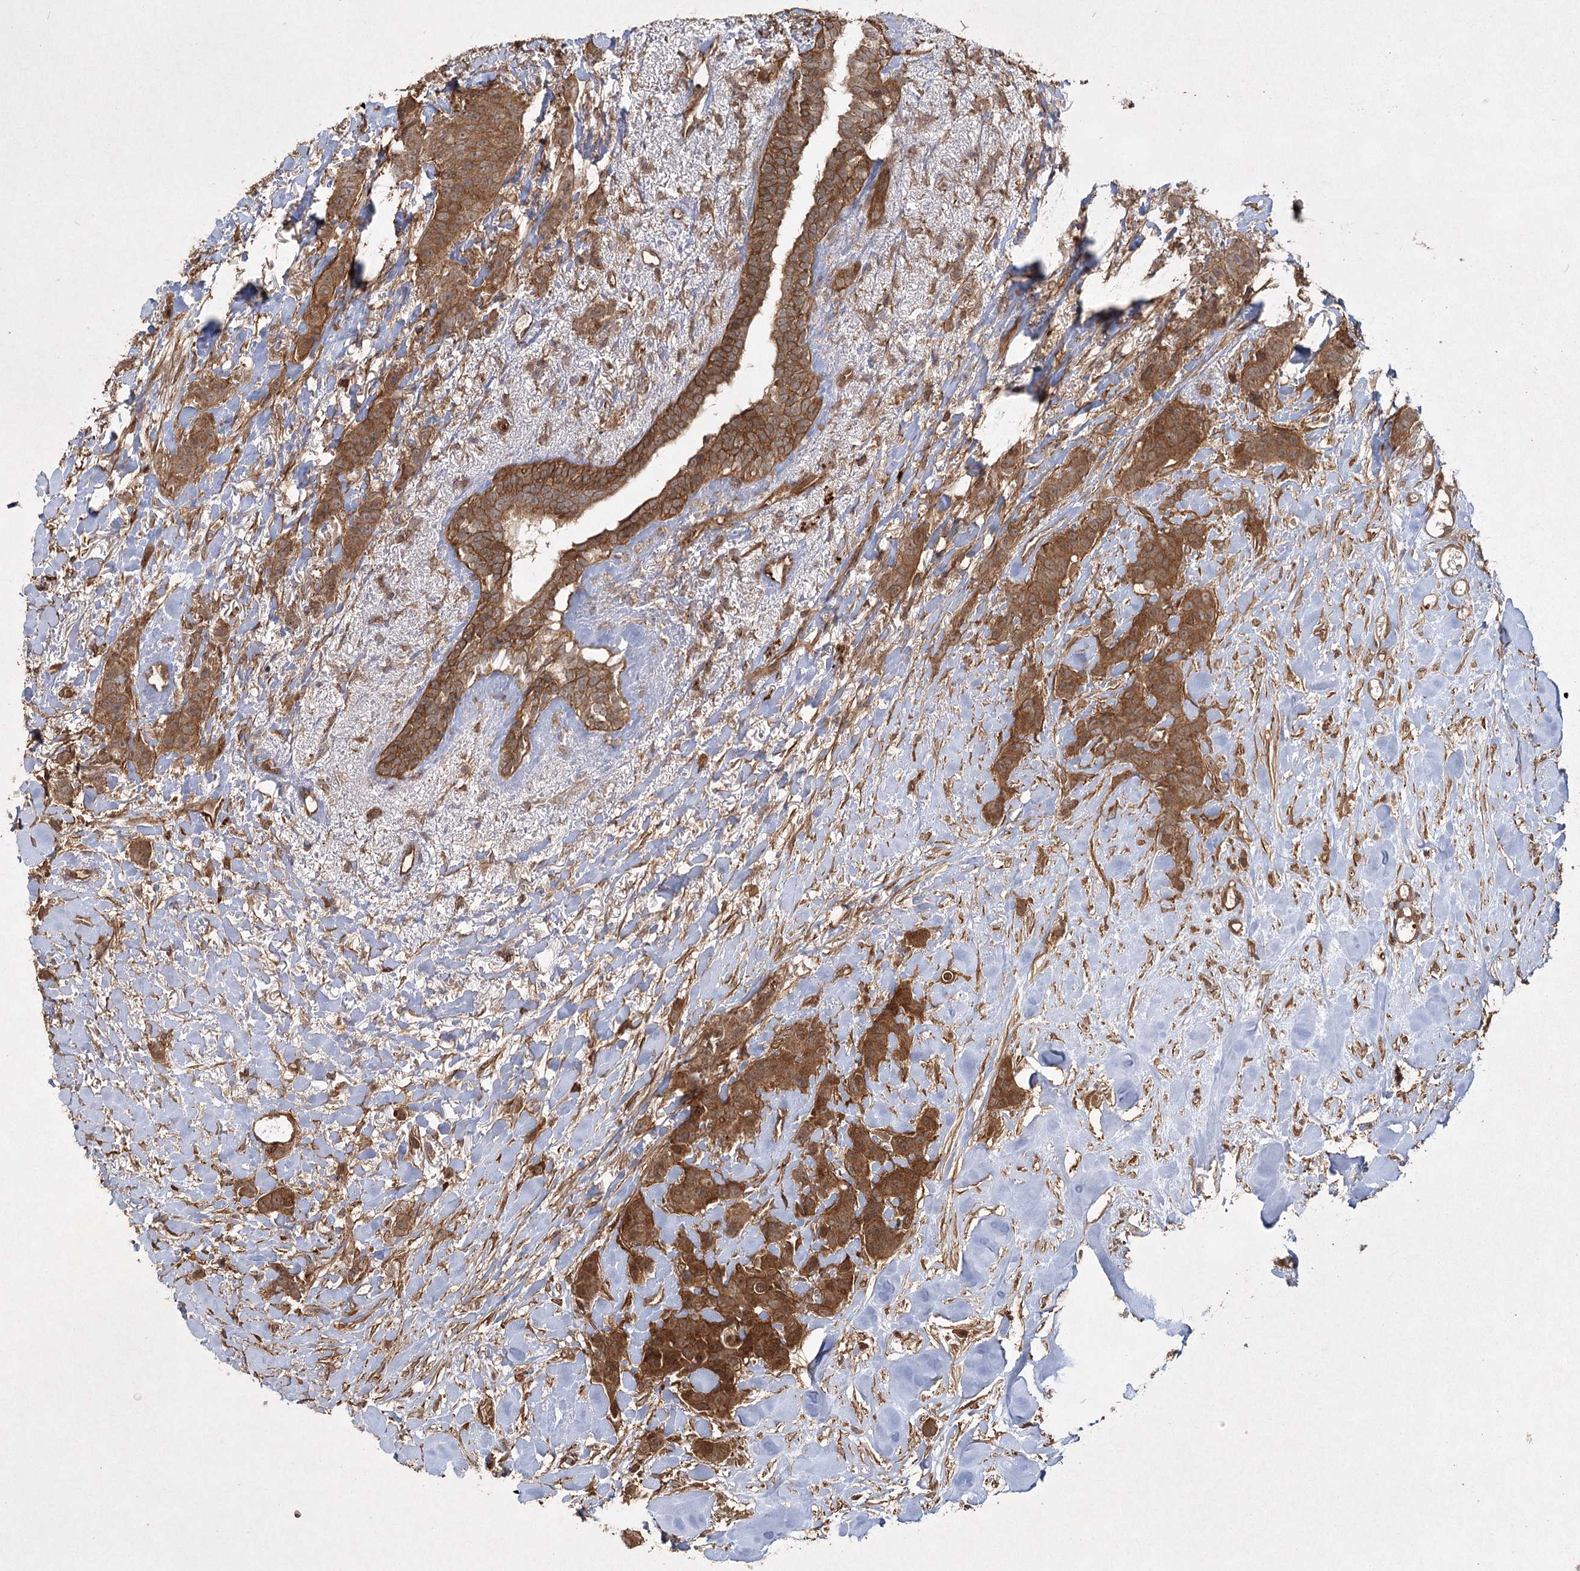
{"staining": {"intensity": "strong", "quantity": ">75%", "location": "cytoplasmic/membranous"}, "tissue": "breast cancer", "cell_type": "Tumor cells", "image_type": "cancer", "snomed": [{"axis": "morphology", "description": "Duct carcinoma"}, {"axis": "topography", "description": "Breast"}], "caption": "Protein staining by IHC reveals strong cytoplasmic/membranous expression in about >75% of tumor cells in breast cancer (infiltrating ductal carcinoma). (DAB (3,3'-diaminobenzidine) = brown stain, brightfield microscopy at high magnification).", "gene": "MDFIC", "patient": {"sex": "female", "age": 40}}